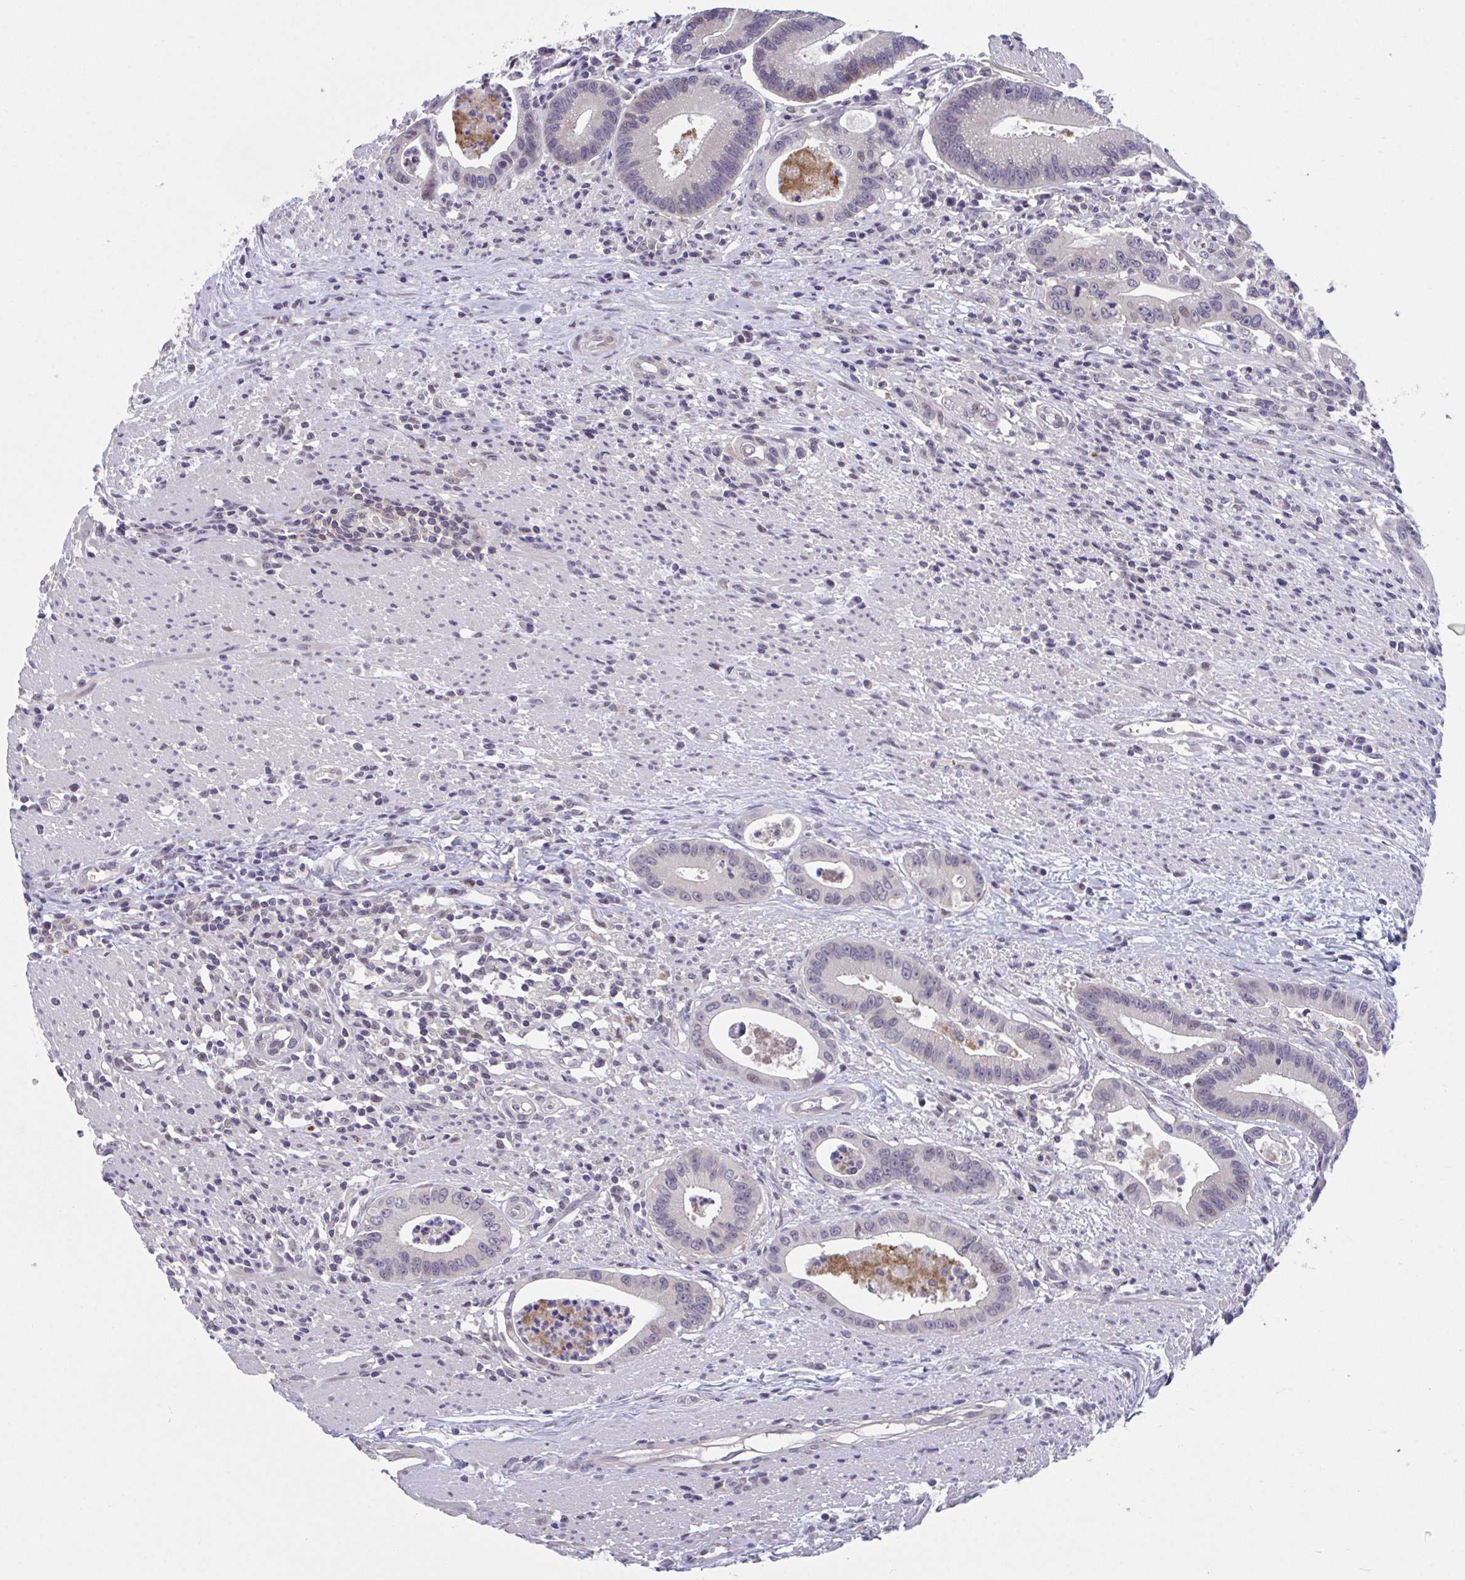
{"staining": {"intensity": "moderate", "quantity": "<25%", "location": "cytoplasmic/membranous"}, "tissue": "colorectal cancer", "cell_type": "Tumor cells", "image_type": "cancer", "snomed": [{"axis": "morphology", "description": "Adenocarcinoma, NOS"}, {"axis": "topography", "description": "Rectum"}], "caption": "Moderate cytoplasmic/membranous positivity for a protein is identified in about <25% of tumor cells of adenocarcinoma (colorectal) using immunohistochemistry.", "gene": "RIOK1", "patient": {"sex": "female", "age": 81}}